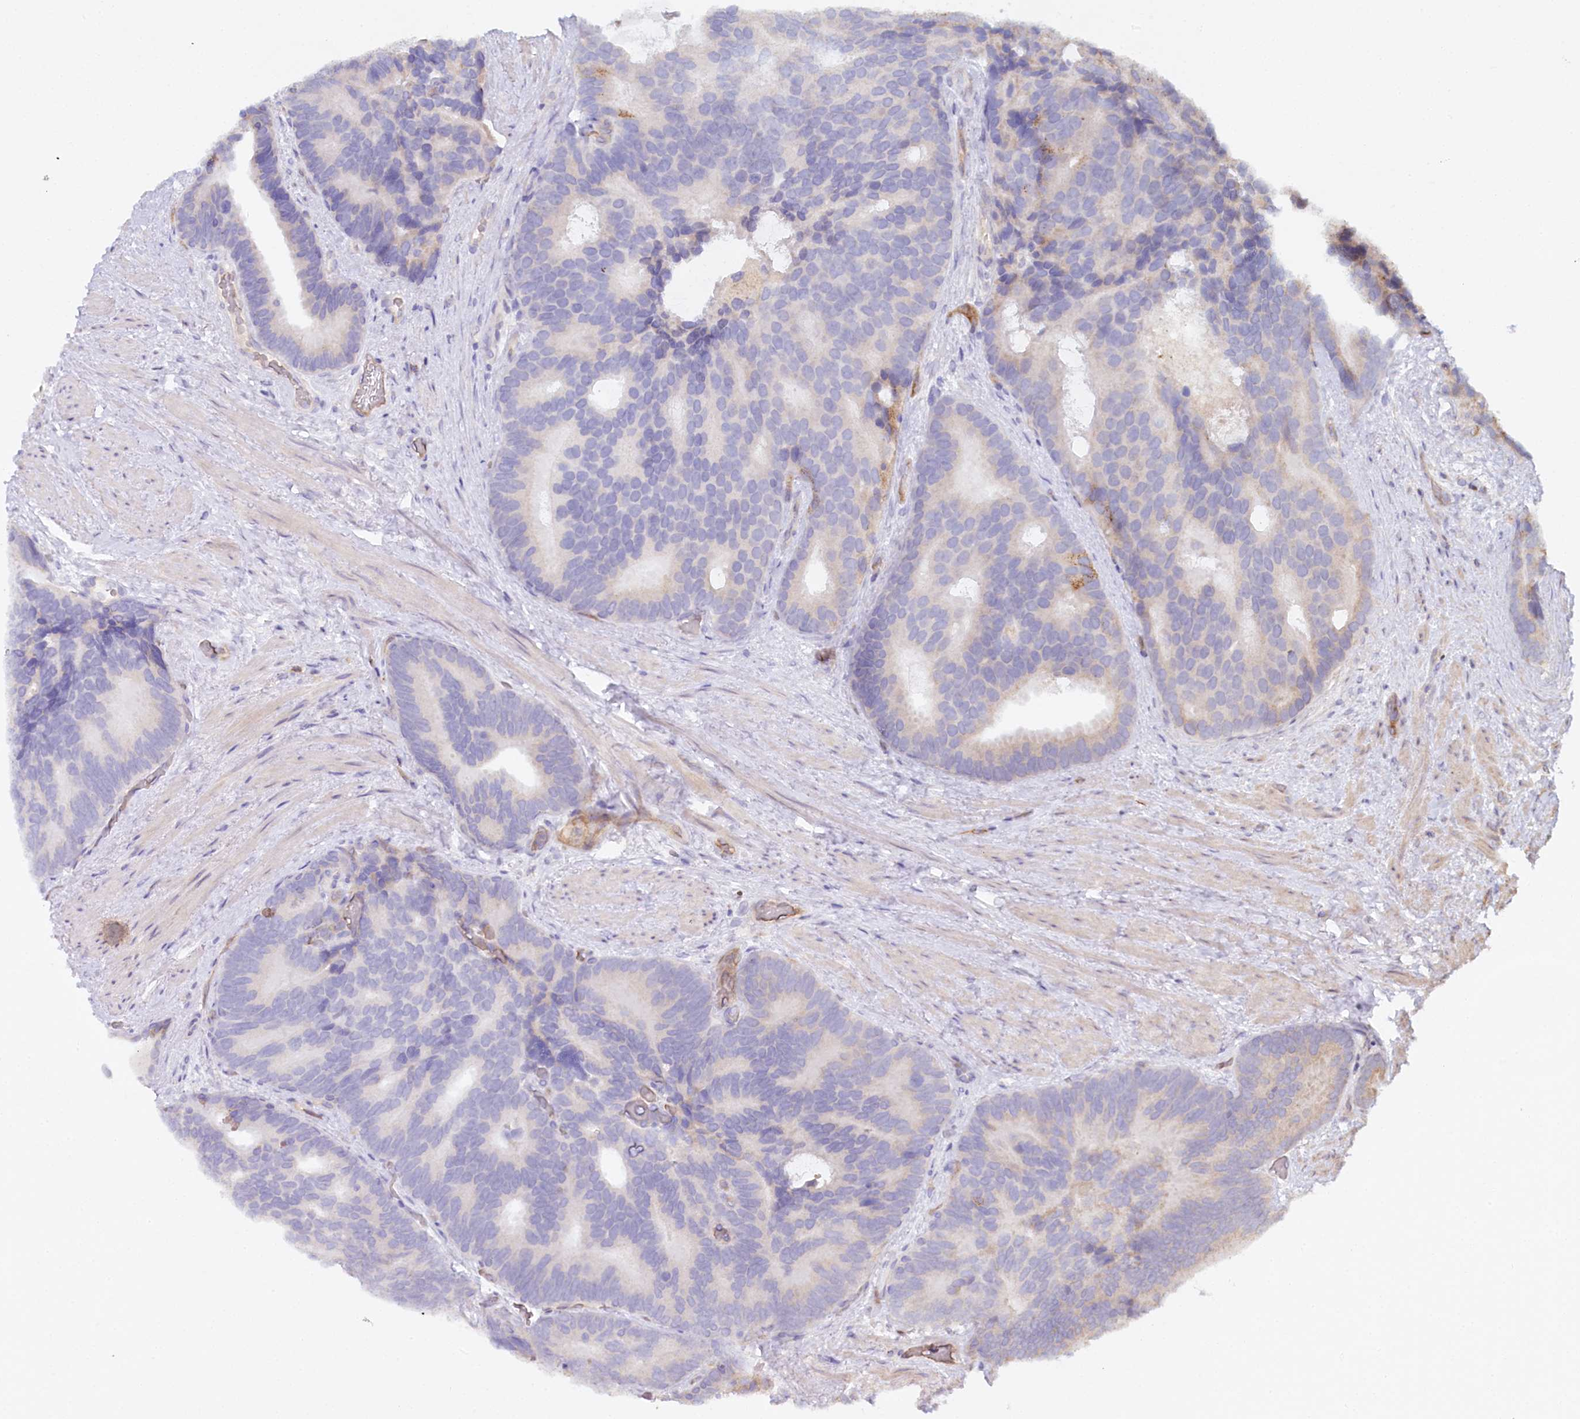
{"staining": {"intensity": "negative", "quantity": "none", "location": "none"}, "tissue": "prostate cancer", "cell_type": "Tumor cells", "image_type": "cancer", "snomed": [{"axis": "morphology", "description": "Adenocarcinoma, Low grade"}, {"axis": "topography", "description": "Prostate"}], "caption": "Prostate cancer stained for a protein using IHC demonstrates no expression tumor cells.", "gene": "RBP5", "patient": {"sex": "male", "age": 71}}